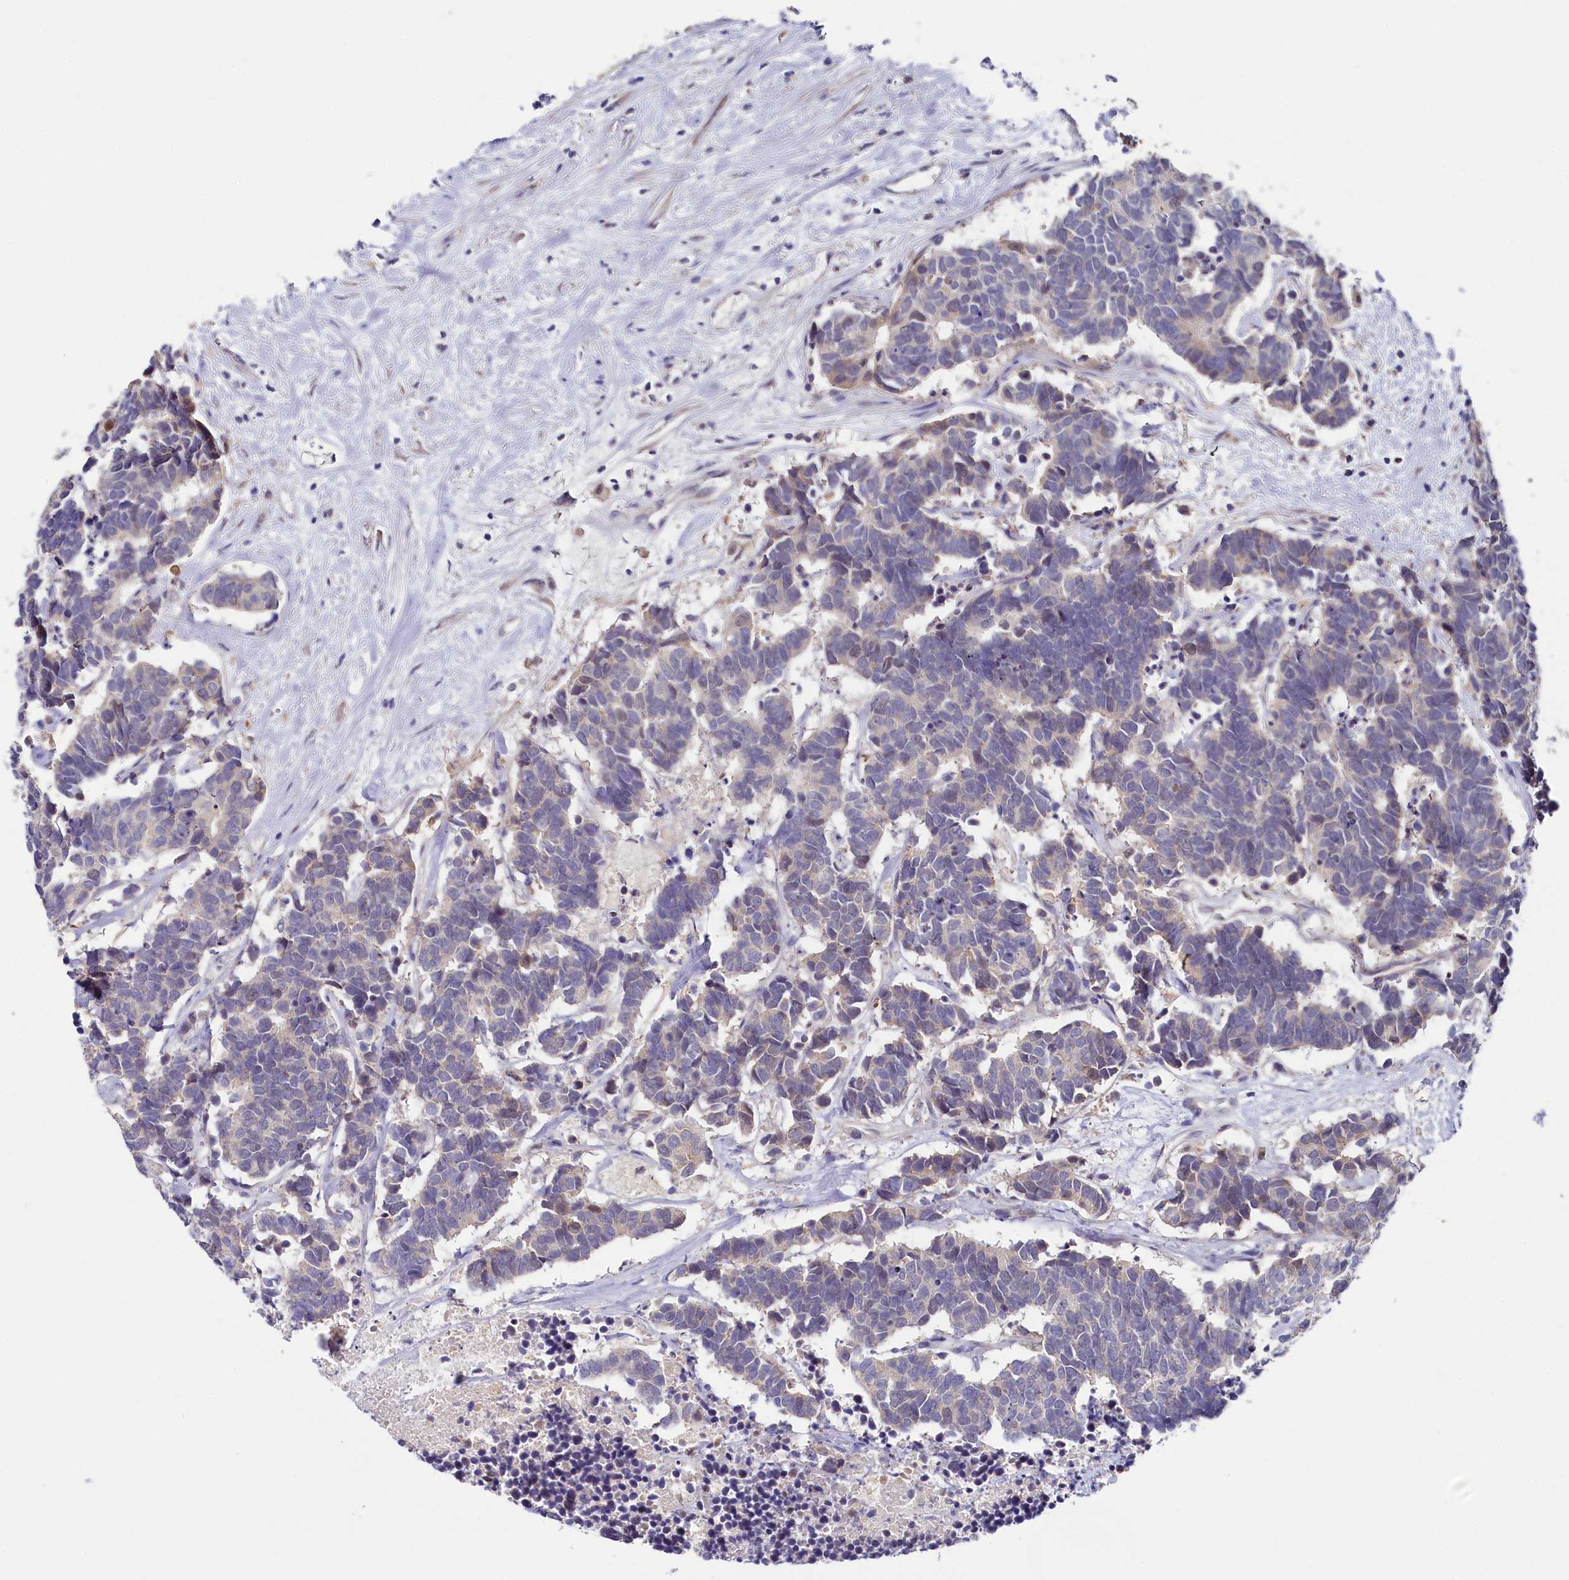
{"staining": {"intensity": "negative", "quantity": "none", "location": "none"}, "tissue": "carcinoid", "cell_type": "Tumor cells", "image_type": "cancer", "snomed": [{"axis": "morphology", "description": "Carcinoma, NOS"}, {"axis": "morphology", "description": "Carcinoid, malignant, NOS"}, {"axis": "topography", "description": "Urinary bladder"}], "caption": "DAB (3,3'-diaminobenzidine) immunohistochemical staining of carcinoid shows no significant staining in tumor cells. (DAB immunohistochemistry (IHC) visualized using brightfield microscopy, high magnification).", "gene": "SPINK9", "patient": {"sex": "male", "age": 57}}